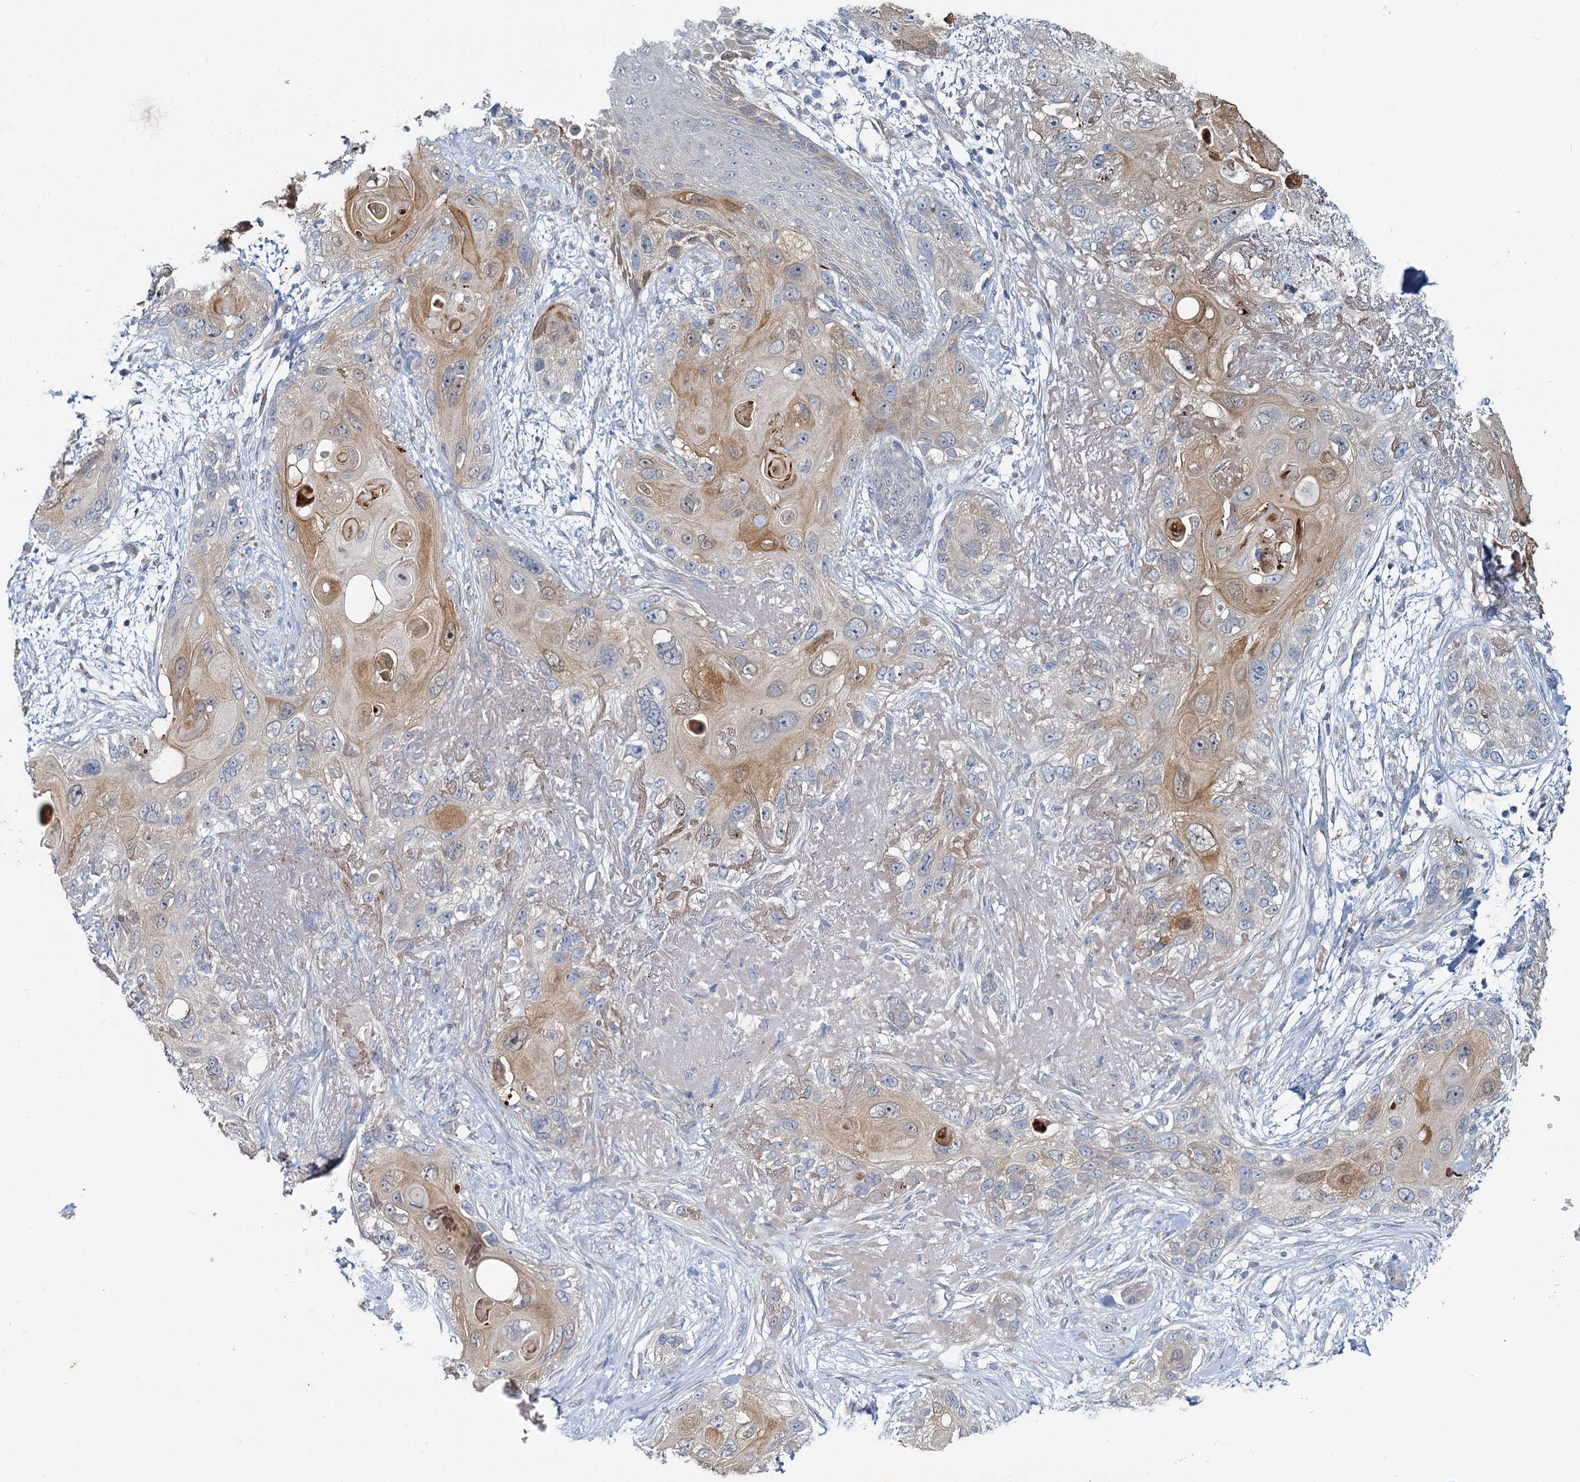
{"staining": {"intensity": "weak", "quantity": "25%-75%", "location": "cytoplasmic/membranous"}, "tissue": "skin cancer", "cell_type": "Tumor cells", "image_type": "cancer", "snomed": [{"axis": "morphology", "description": "Normal tissue, NOS"}, {"axis": "morphology", "description": "Squamous cell carcinoma, NOS"}, {"axis": "topography", "description": "Skin"}], "caption": "Tumor cells exhibit low levels of weak cytoplasmic/membranous staining in about 25%-75% of cells in human skin cancer. (DAB IHC, brown staining for protein, blue staining for nuclei).", "gene": "DCUN1D2", "patient": {"sex": "male", "age": 72}}